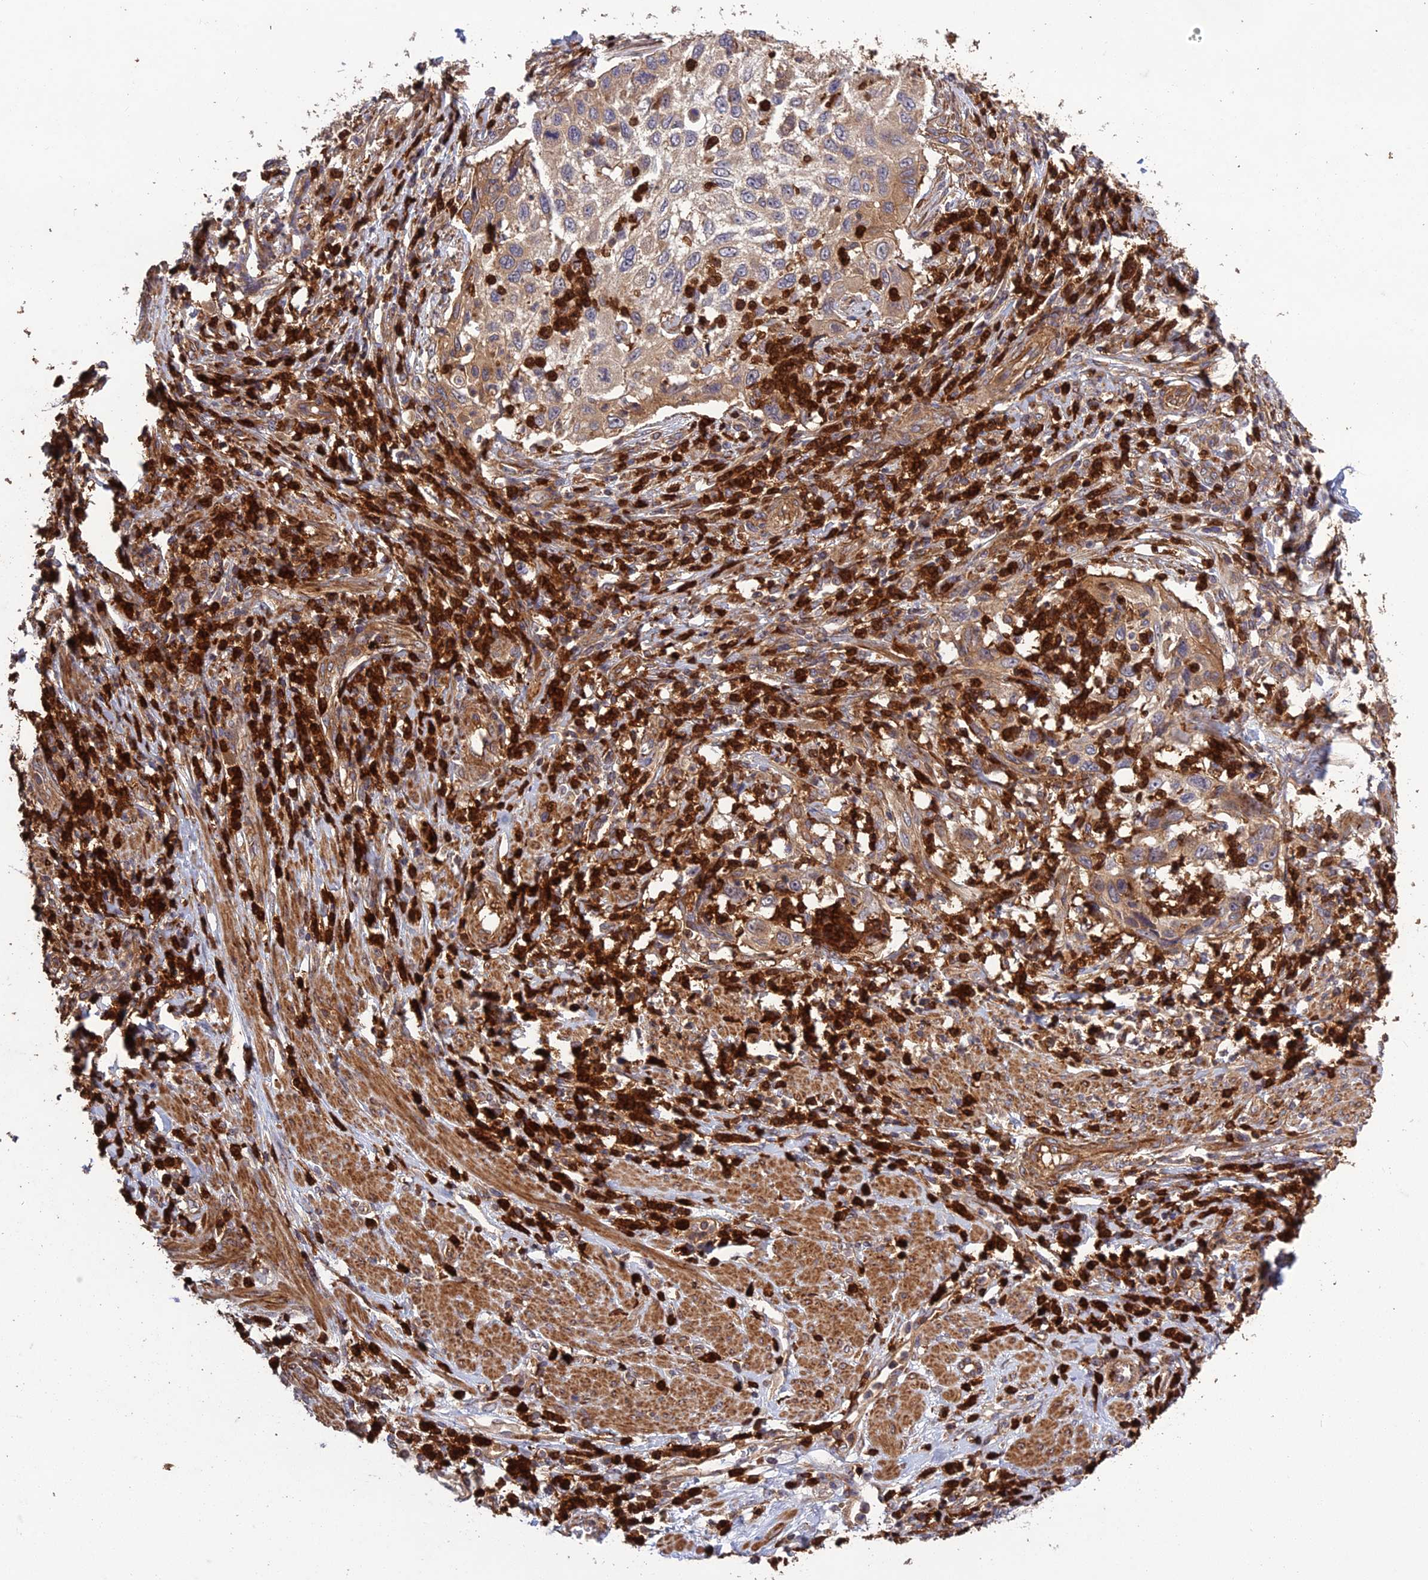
{"staining": {"intensity": "weak", "quantity": "25%-75%", "location": "cytoplasmic/membranous"}, "tissue": "cervical cancer", "cell_type": "Tumor cells", "image_type": "cancer", "snomed": [{"axis": "morphology", "description": "Squamous cell carcinoma, NOS"}, {"axis": "topography", "description": "Cervix"}], "caption": "Immunohistochemical staining of cervical cancer (squamous cell carcinoma) displays low levels of weak cytoplasmic/membranous expression in about 25%-75% of tumor cells.", "gene": "TMEM131L", "patient": {"sex": "female", "age": 70}}